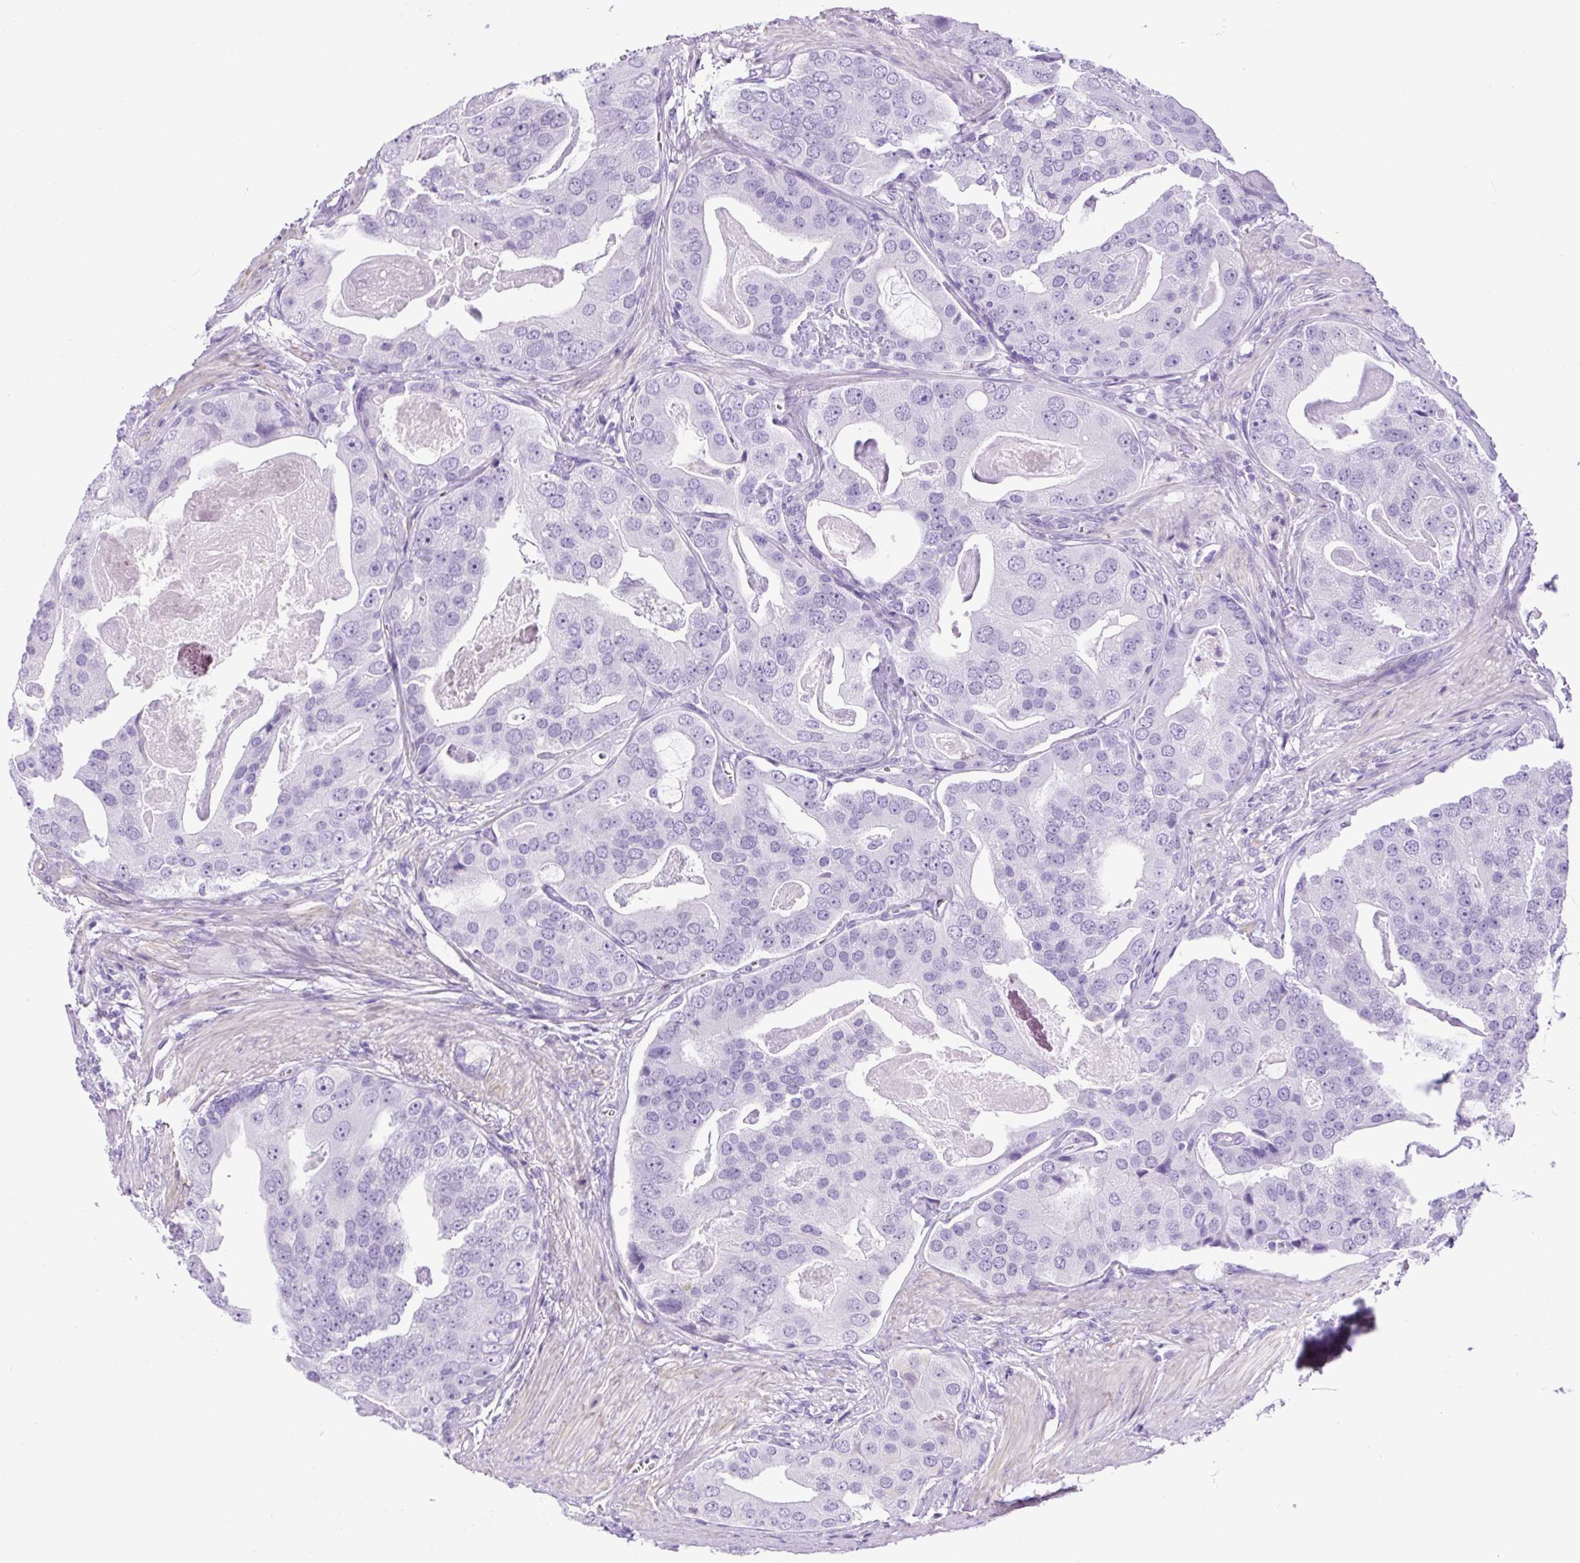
{"staining": {"intensity": "negative", "quantity": "none", "location": "none"}, "tissue": "prostate cancer", "cell_type": "Tumor cells", "image_type": "cancer", "snomed": [{"axis": "morphology", "description": "Adenocarcinoma, High grade"}, {"axis": "topography", "description": "Prostate"}], "caption": "Immunohistochemical staining of human prostate cancer exhibits no significant staining in tumor cells.", "gene": "VWA7", "patient": {"sex": "male", "age": 71}}